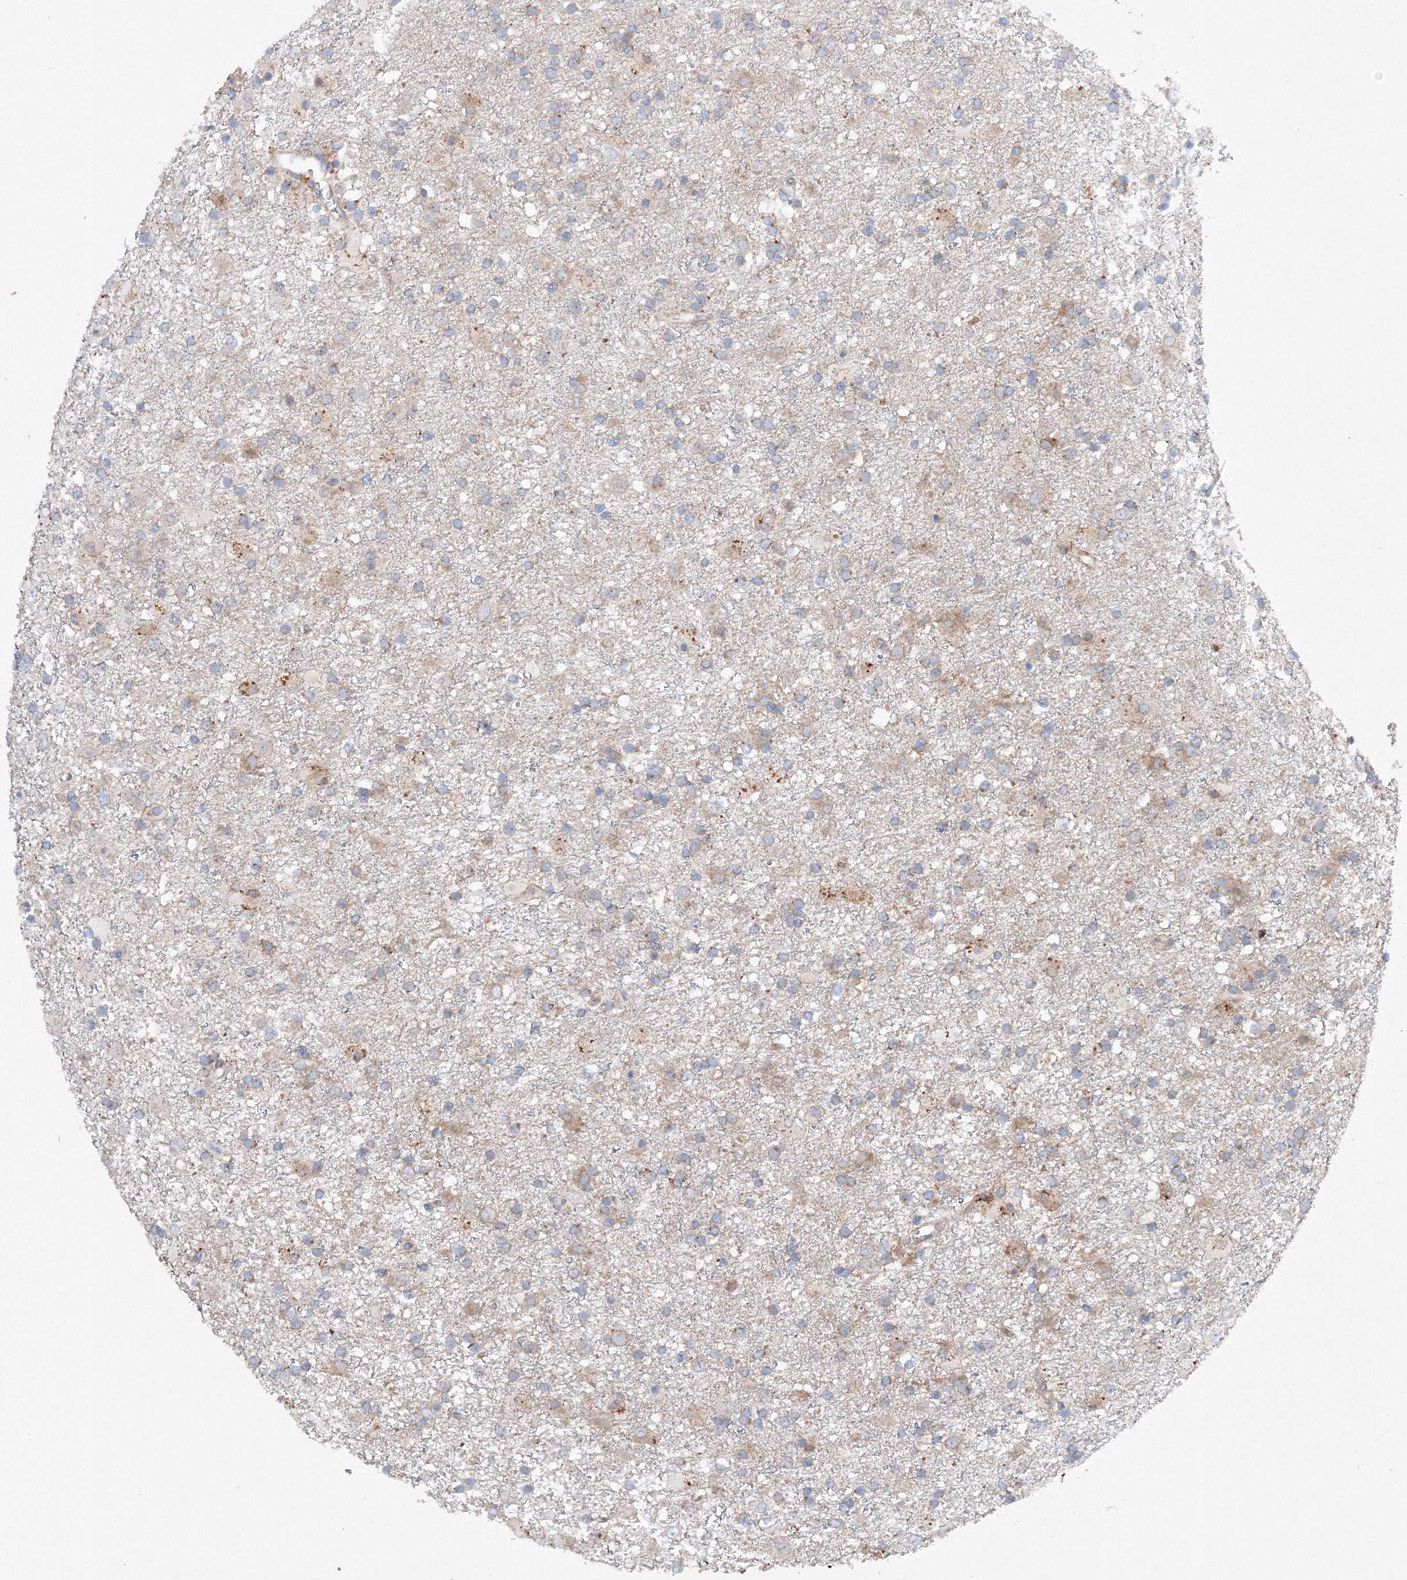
{"staining": {"intensity": "weak", "quantity": "<25%", "location": "cytoplasmic/membranous"}, "tissue": "glioma", "cell_type": "Tumor cells", "image_type": "cancer", "snomed": [{"axis": "morphology", "description": "Glioma, malignant, Low grade"}, {"axis": "topography", "description": "Brain"}], "caption": "This is an immunohistochemistry (IHC) histopathology image of human glioma. There is no staining in tumor cells.", "gene": "SLC36A1", "patient": {"sex": "male", "age": 65}}